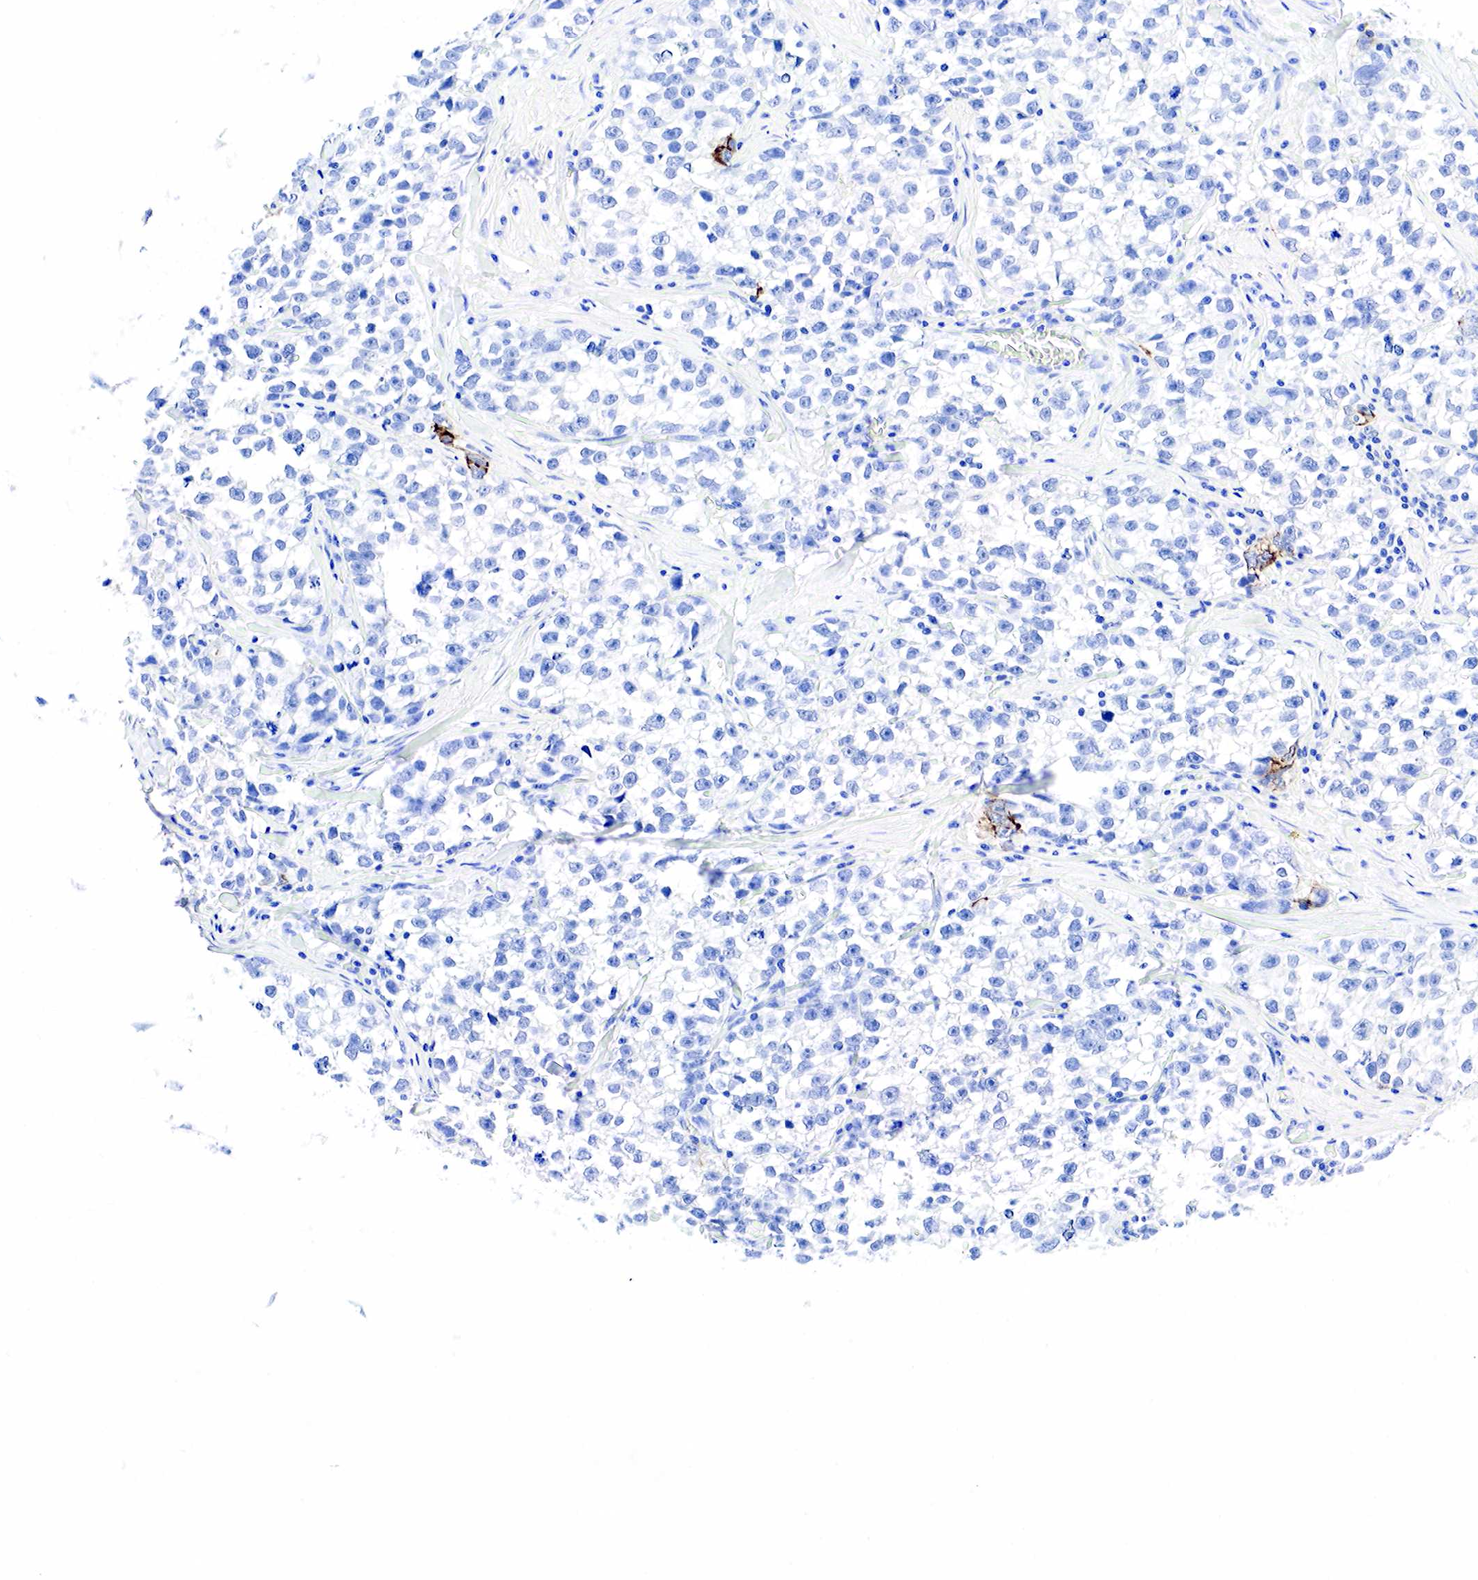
{"staining": {"intensity": "strong", "quantity": "<25%", "location": "cytoplasmic/membranous"}, "tissue": "testis cancer", "cell_type": "Tumor cells", "image_type": "cancer", "snomed": [{"axis": "morphology", "description": "Seminoma, NOS"}, {"axis": "morphology", "description": "Carcinoma, Embryonal, NOS"}, {"axis": "topography", "description": "Testis"}], "caption": "About <25% of tumor cells in human testis cancer (embryonal carcinoma) demonstrate strong cytoplasmic/membranous protein positivity as visualized by brown immunohistochemical staining.", "gene": "KRT18", "patient": {"sex": "male", "age": 30}}